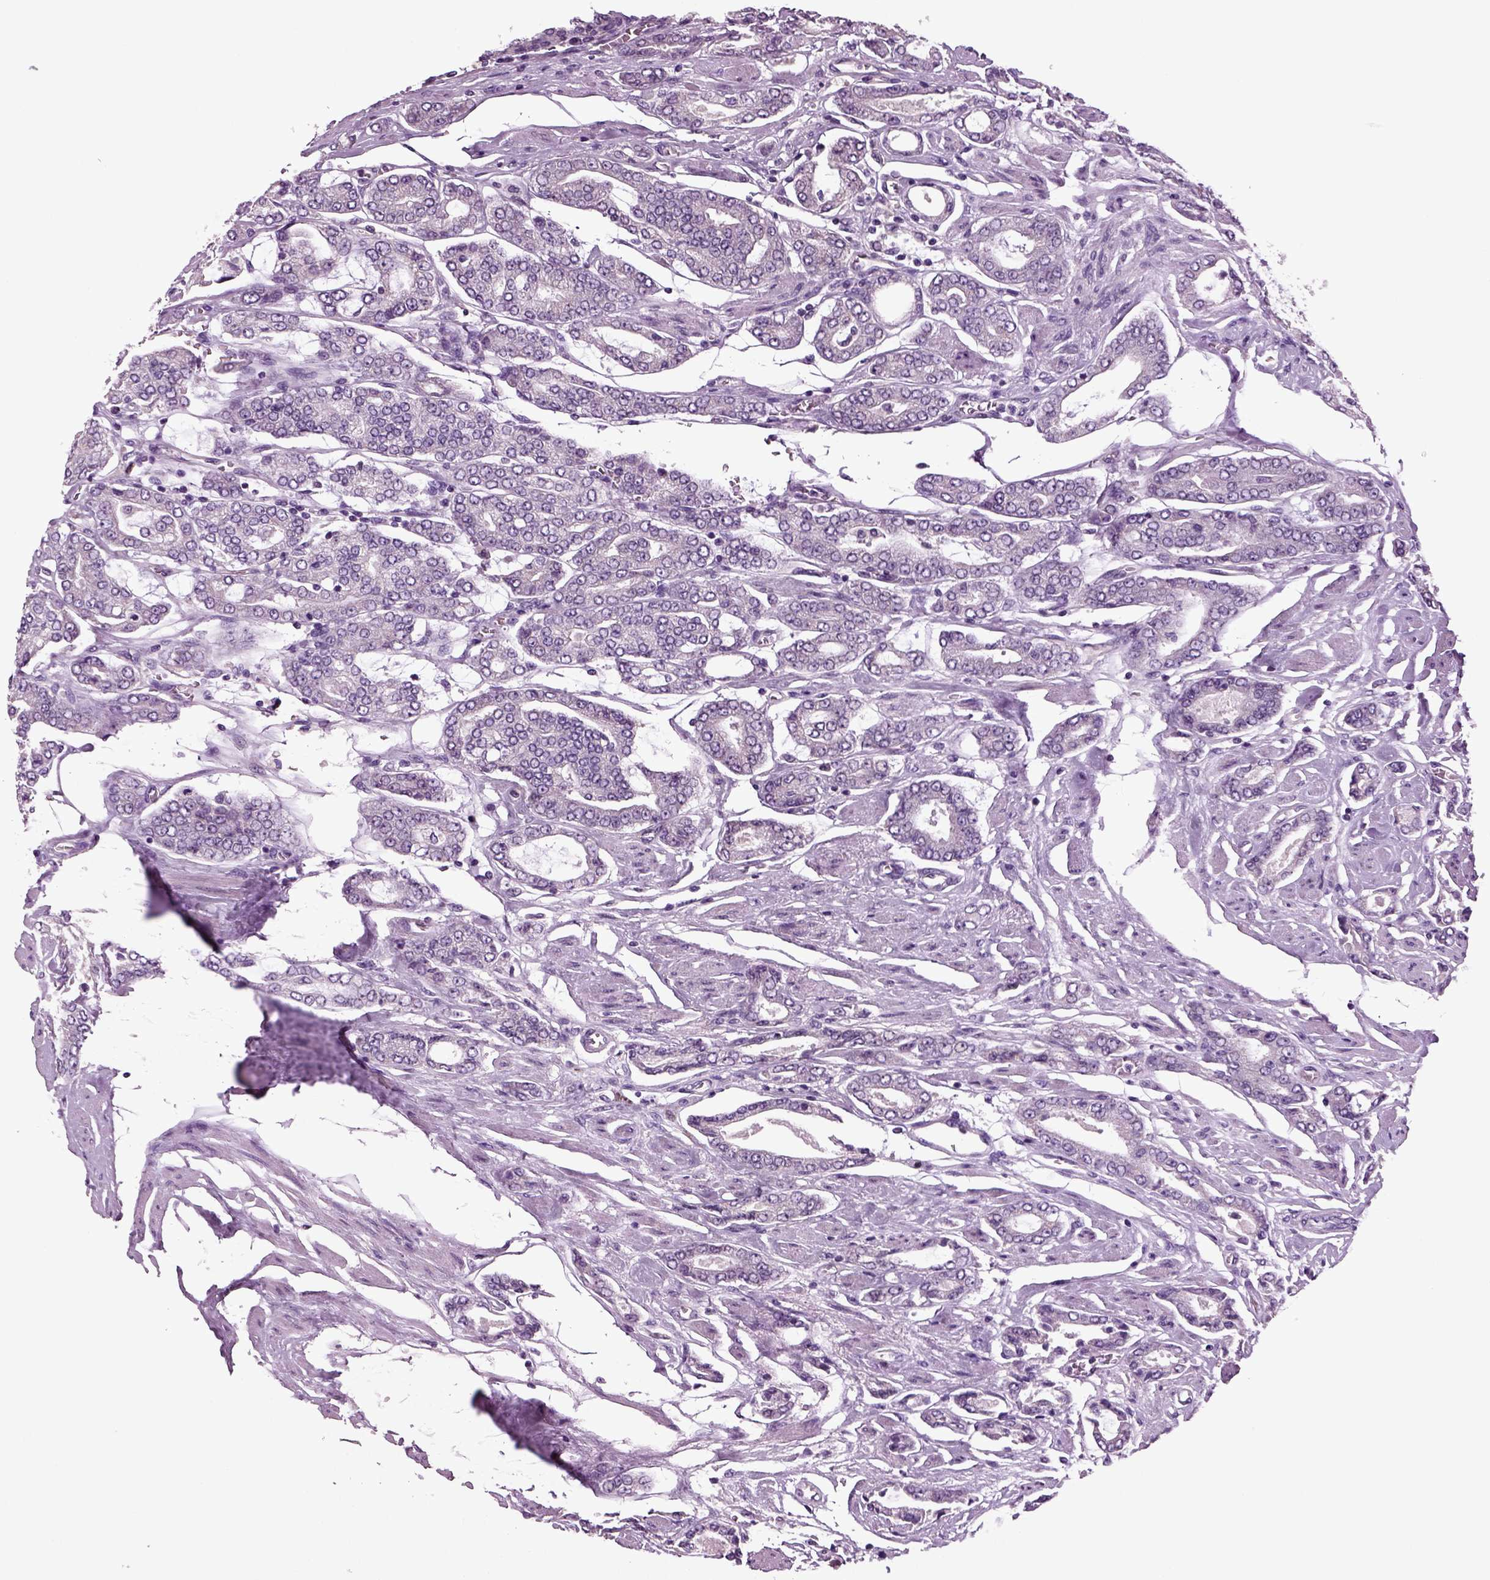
{"staining": {"intensity": "negative", "quantity": "none", "location": "none"}, "tissue": "prostate cancer", "cell_type": "Tumor cells", "image_type": "cancer", "snomed": [{"axis": "morphology", "description": "Adenocarcinoma, NOS"}, {"axis": "topography", "description": "Prostate"}], "caption": "Tumor cells are negative for brown protein staining in prostate cancer.", "gene": "COL9A2", "patient": {"sex": "male", "age": 64}}